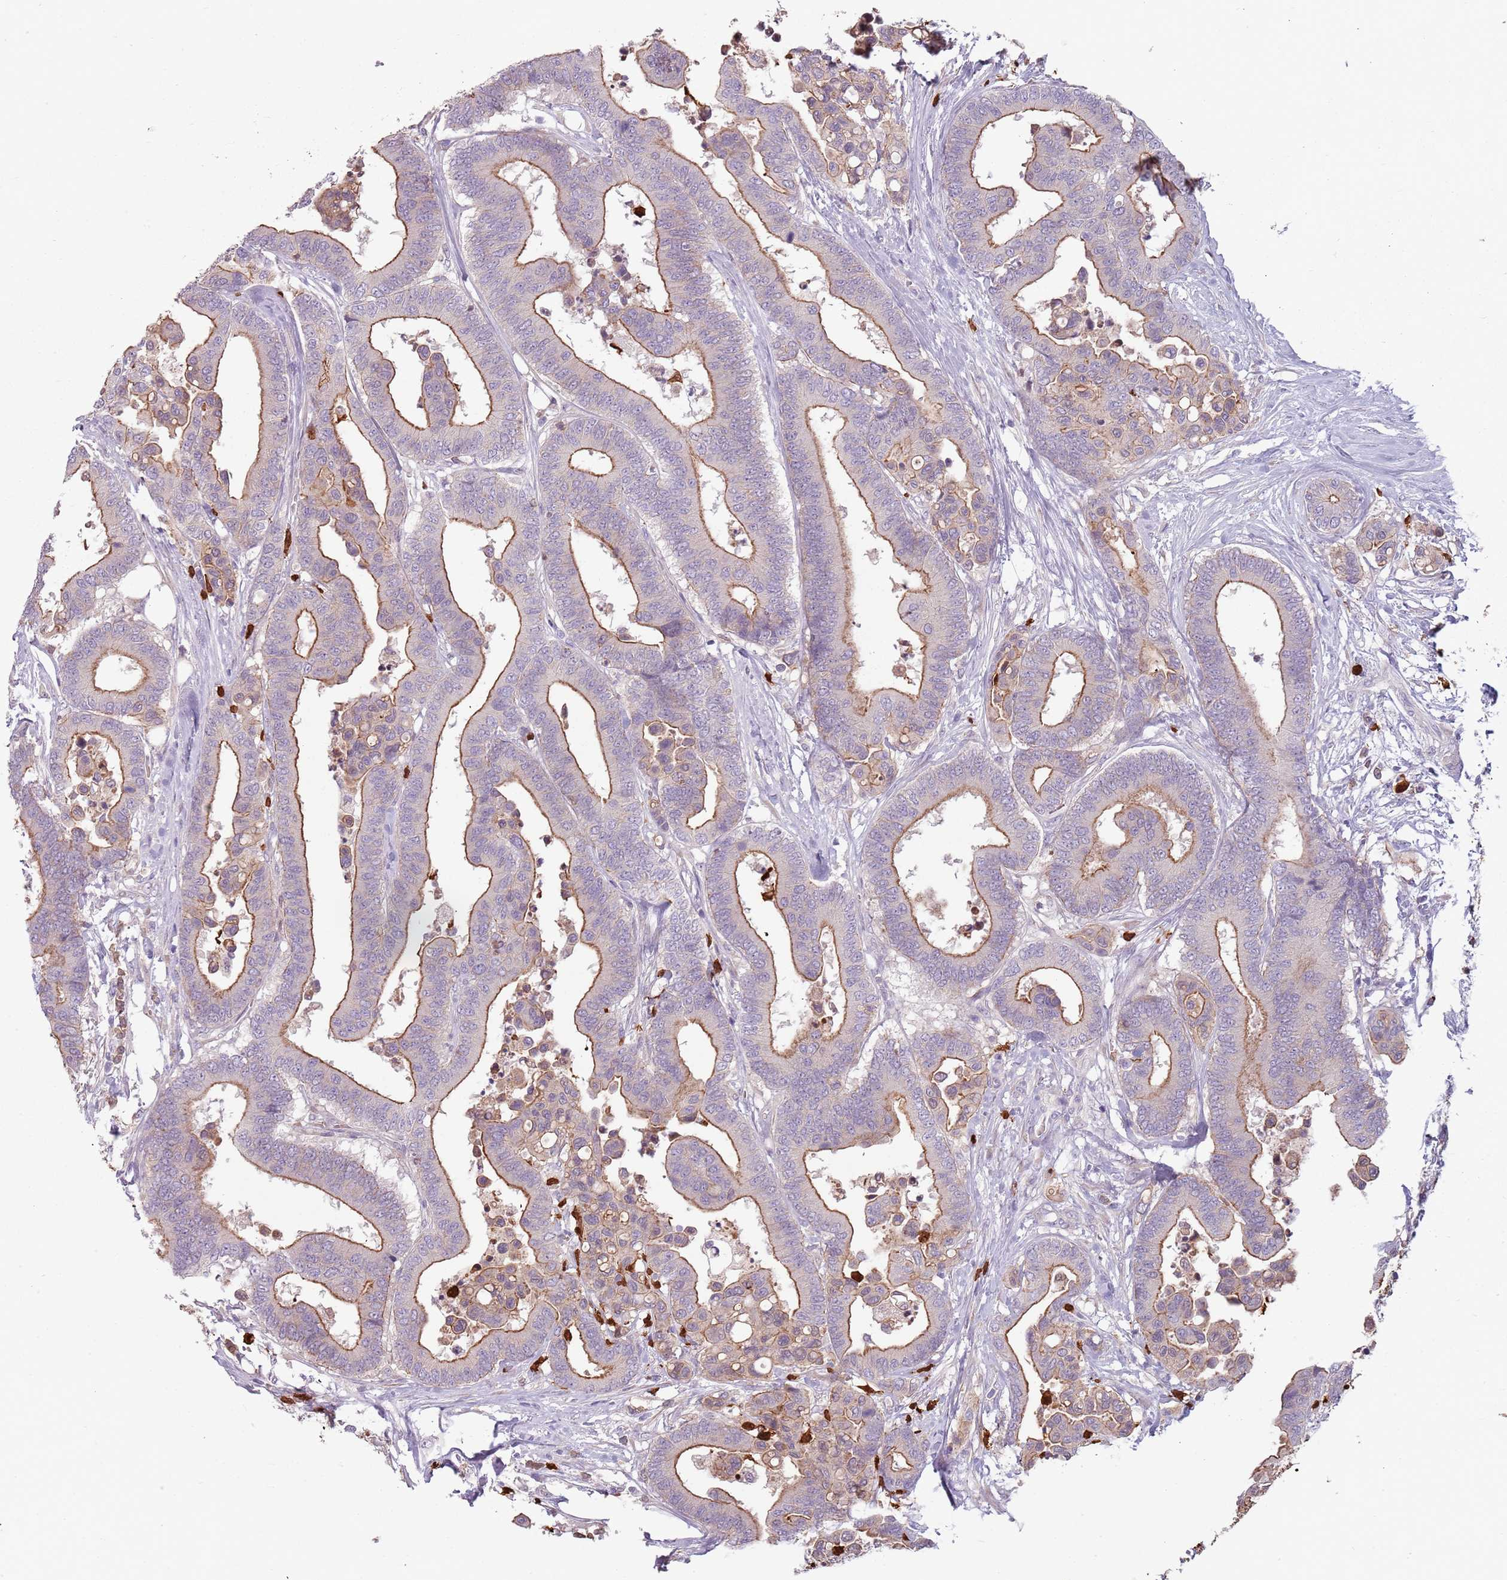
{"staining": {"intensity": "moderate", "quantity": "25%-75%", "location": "cytoplasmic/membranous"}, "tissue": "colorectal cancer", "cell_type": "Tumor cells", "image_type": "cancer", "snomed": [{"axis": "morphology", "description": "Adenocarcinoma, NOS"}, {"axis": "topography", "description": "Colon"}], "caption": "Immunohistochemical staining of colorectal cancer demonstrates medium levels of moderate cytoplasmic/membranous protein positivity in about 25%-75% of tumor cells. The protein of interest is shown in brown color, while the nuclei are stained blue.", "gene": "SPAG4", "patient": {"sex": "male", "age": 82}}